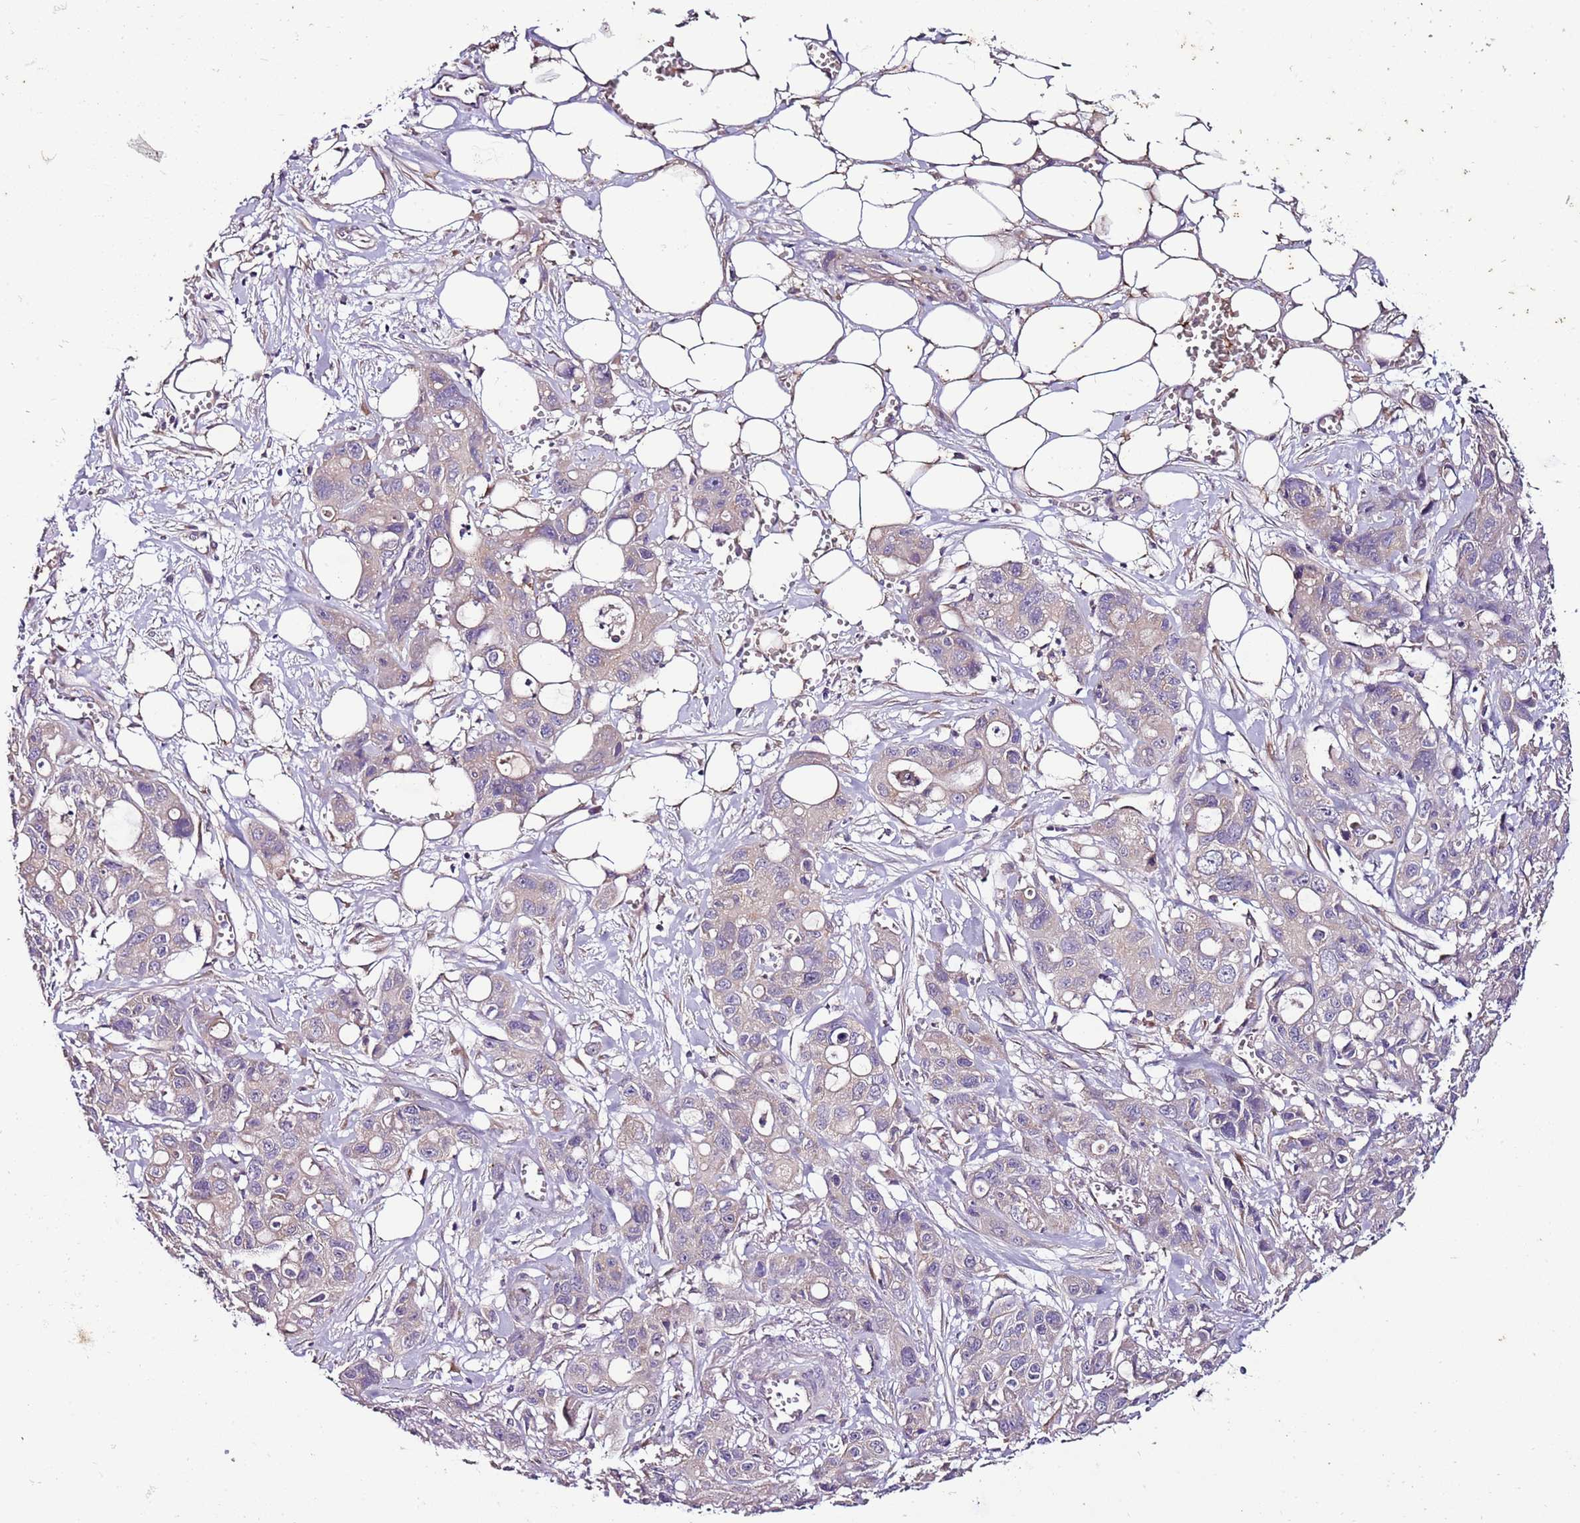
{"staining": {"intensity": "negative", "quantity": "none", "location": "none"}, "tissue": "ovarian cancer", "cell_type": "Tumor cells", "image_type": "cancer", "snomed": [{"axis": "morphology", "description": "Cystadenocarcinoma, mucinous, NOS"}, {"axis": "topography", "description": "Ovary"}], "caption": "An immunohistochemistry micrograph of ovarian cancer (mucinous cystadenocarcinoma) is shown. There is no staining in tumor cells of ovarian cancer (mucinous cystadenocarcinoma).", "gene": "FAM20A", "patient": {"sex": "female", "age": 70}}